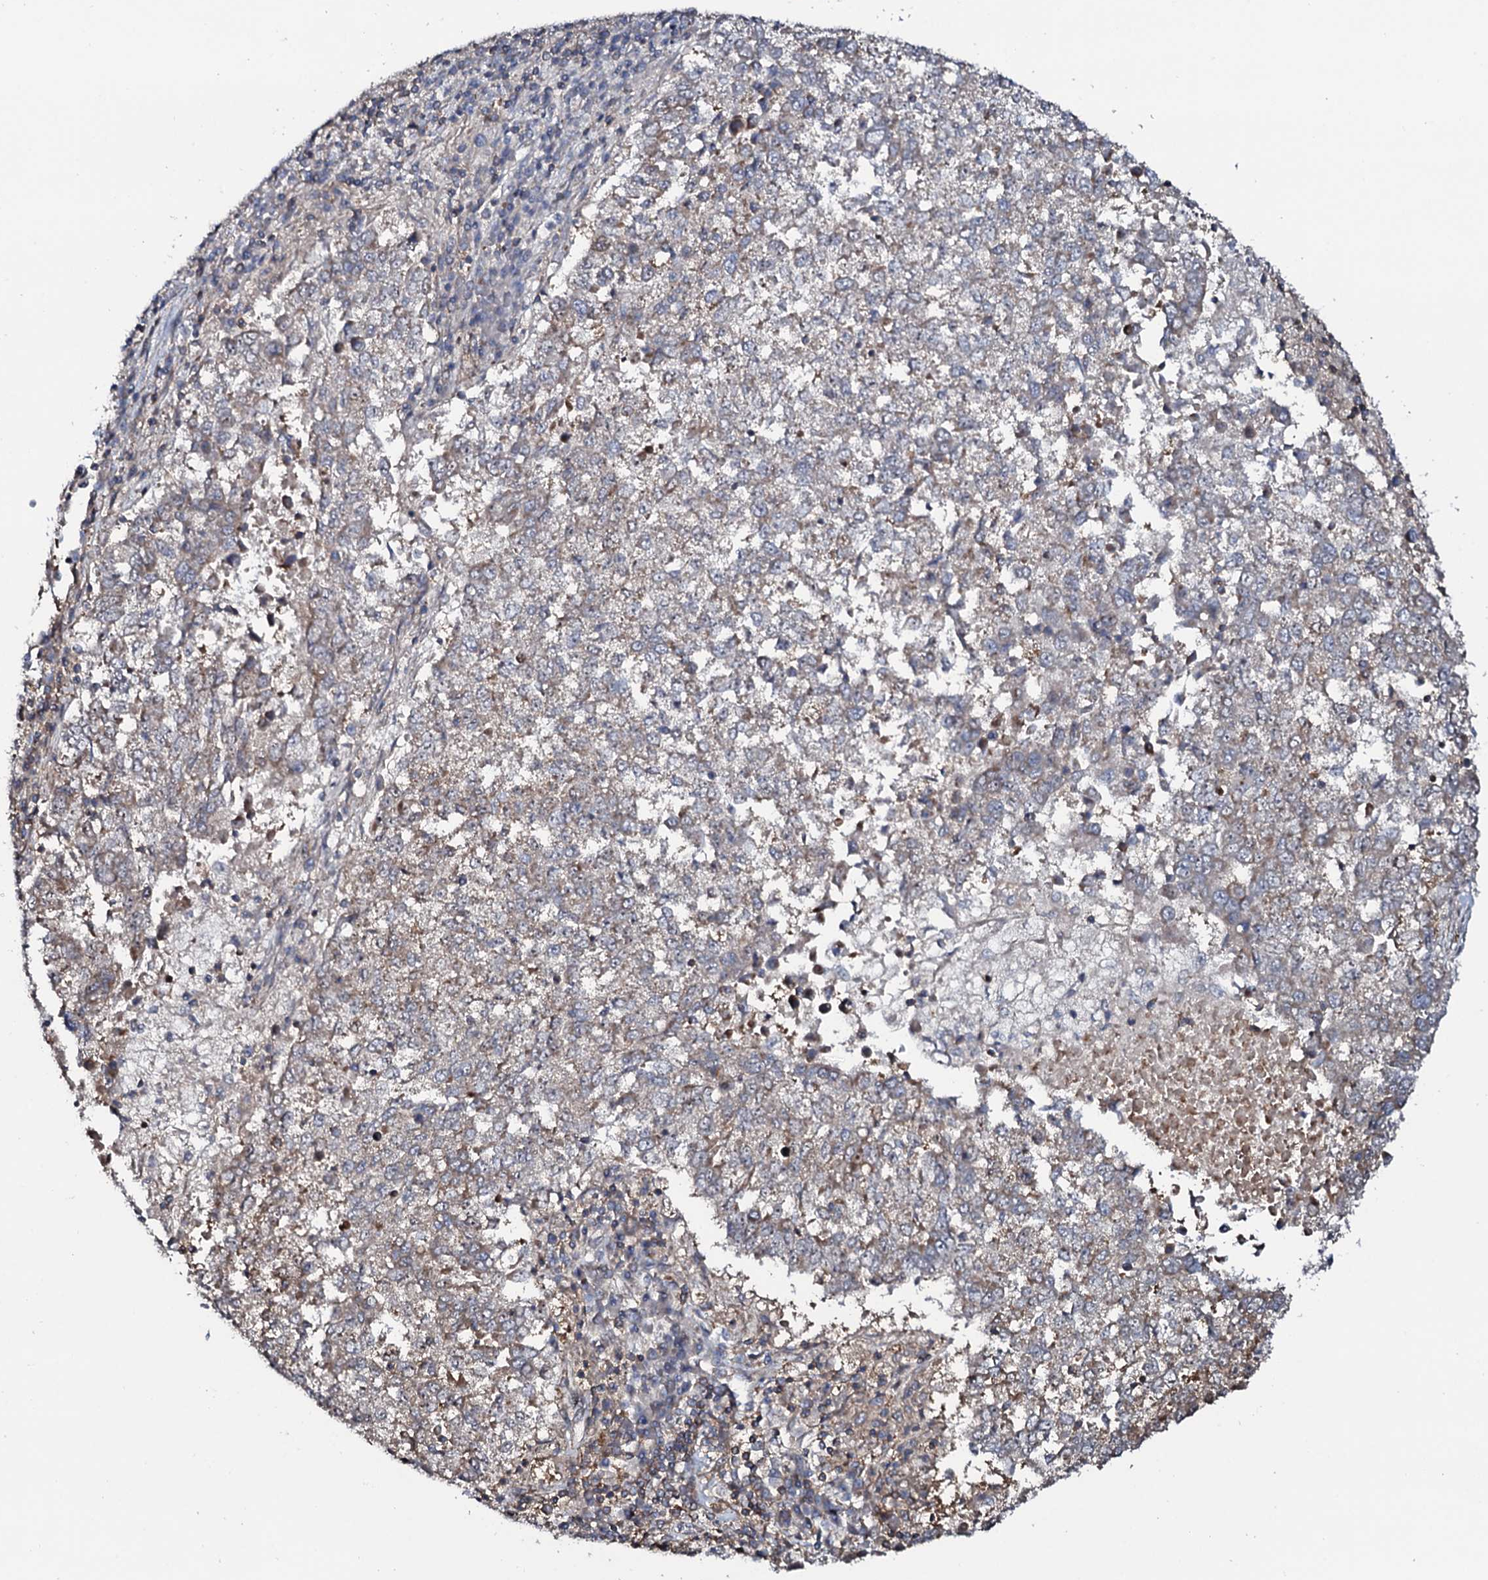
{"staining": {"intensity": "weak", "quantity": "25%-75%", "location": "cytoplasmic/membranous"}, "tissue": "lung cancer", "cell_type": "Tumor cells", "image_type": "cancer", "snomed": [{"axis": "morphology", "description": "Squamous cell carcinoma, NOS"}, {"axis": "topography", "description": "Lung"}], "caption": "Immunohistochemistry (IHC) (DAB (3,3'-diaminobenzidine)) staining of human lung squamous cell carcinoma shows weak cytoplasmic/membranous protein expression in approximately 25%-75% of tumor cells.", "gene": "COG6", "patient": {"sex": "male", "age": 73}}